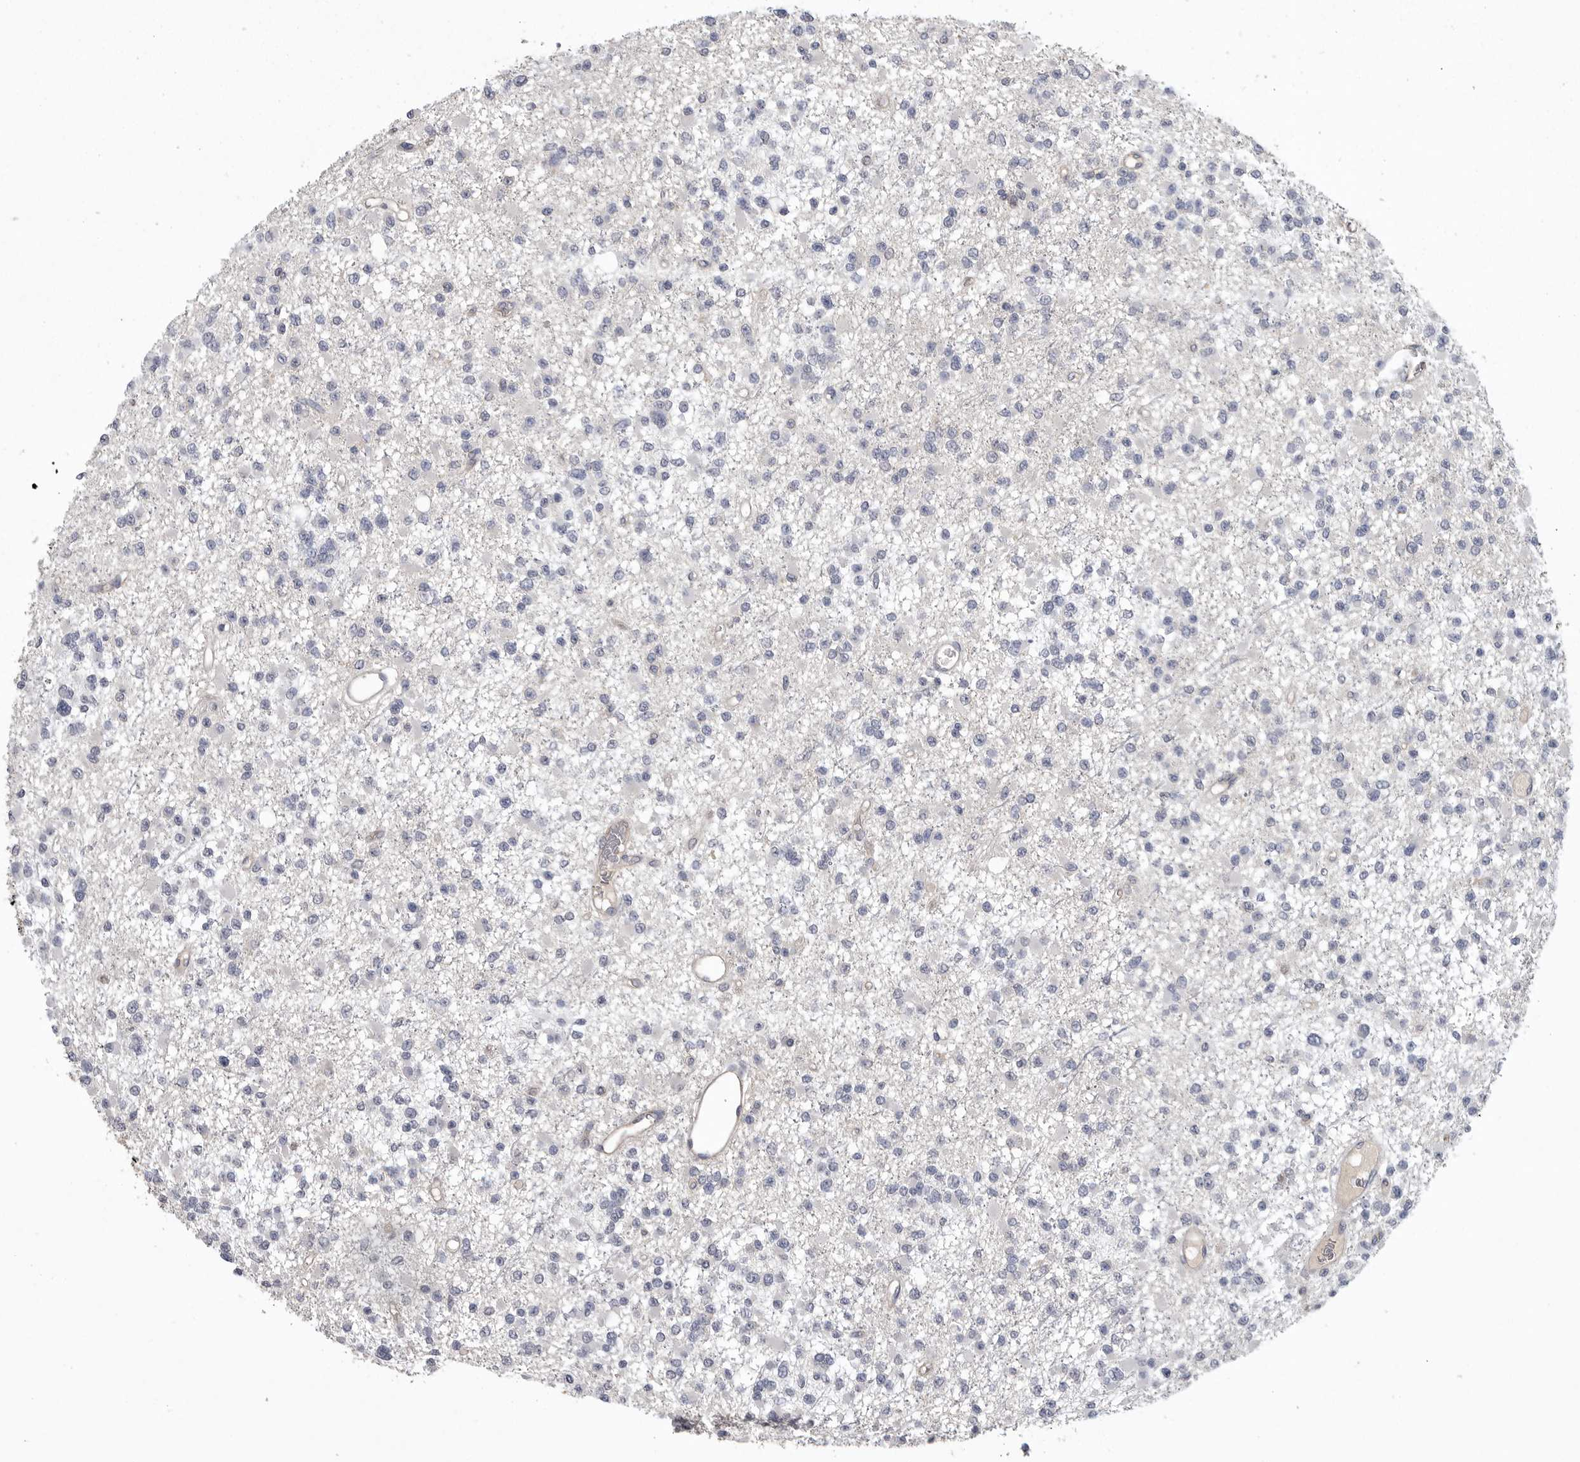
{"staining": {"intensity": "negative", "quantity": "none", "location": "none"}, "tissue": "glioma", "cell_type": "Tumor cells", "image_type": "cancer", "snomed": [{"axis": "morphology", "description": "Glioma, malignant, Low grade"}, {"axis": "topography", "description": "Brain"}], "caption": "A high-resolution photomicrograph shows immunohistochemistry staining of glioma, which reveals no significant positivity in tumor cells.", "gene": "NECTIN2", "patient": {"sex": "female", "age": 22}}